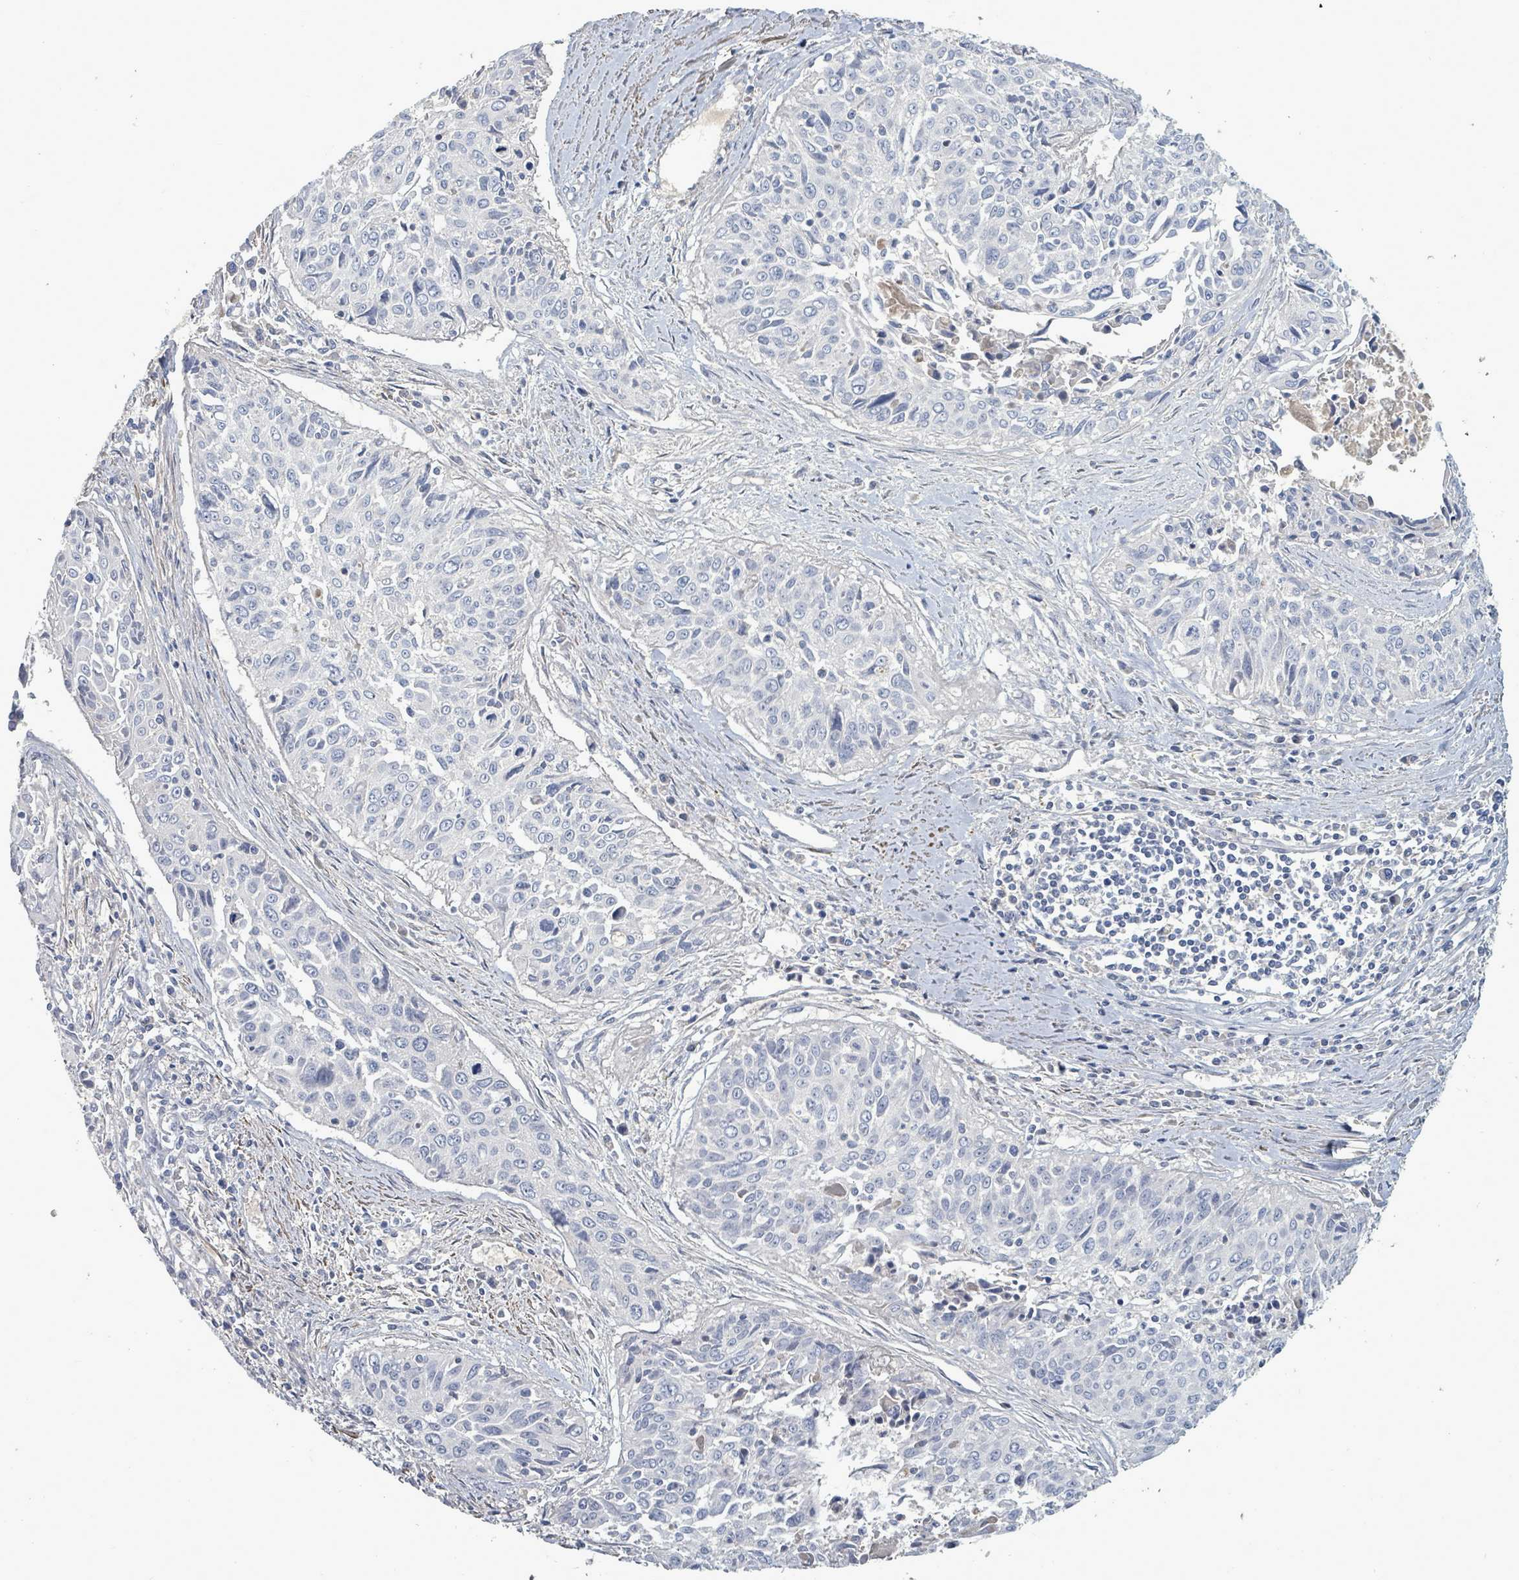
{"staining": {"intensity": "negative", "quantity": "none", "location": "none"}, "tissue": "cervical cancer", "cell_type": "Tumor cells", "image_type": "cancer", "snomed": [{"axis": "morphology", "description": "Squamous cell carcinoma, NOS"}, {"axis": "topography", "description": "Cervix"}], "caption": "There is no significant positivity in tumor cells of squamous cell carcinoma (cervical). Brightfield microscopy of immunohistochemistry stained with DAB (brown) and hematoxylin (blue), captured at high magnification.", "gene": "ARGFX", "patient": {"sex": "female", "age": 55}}